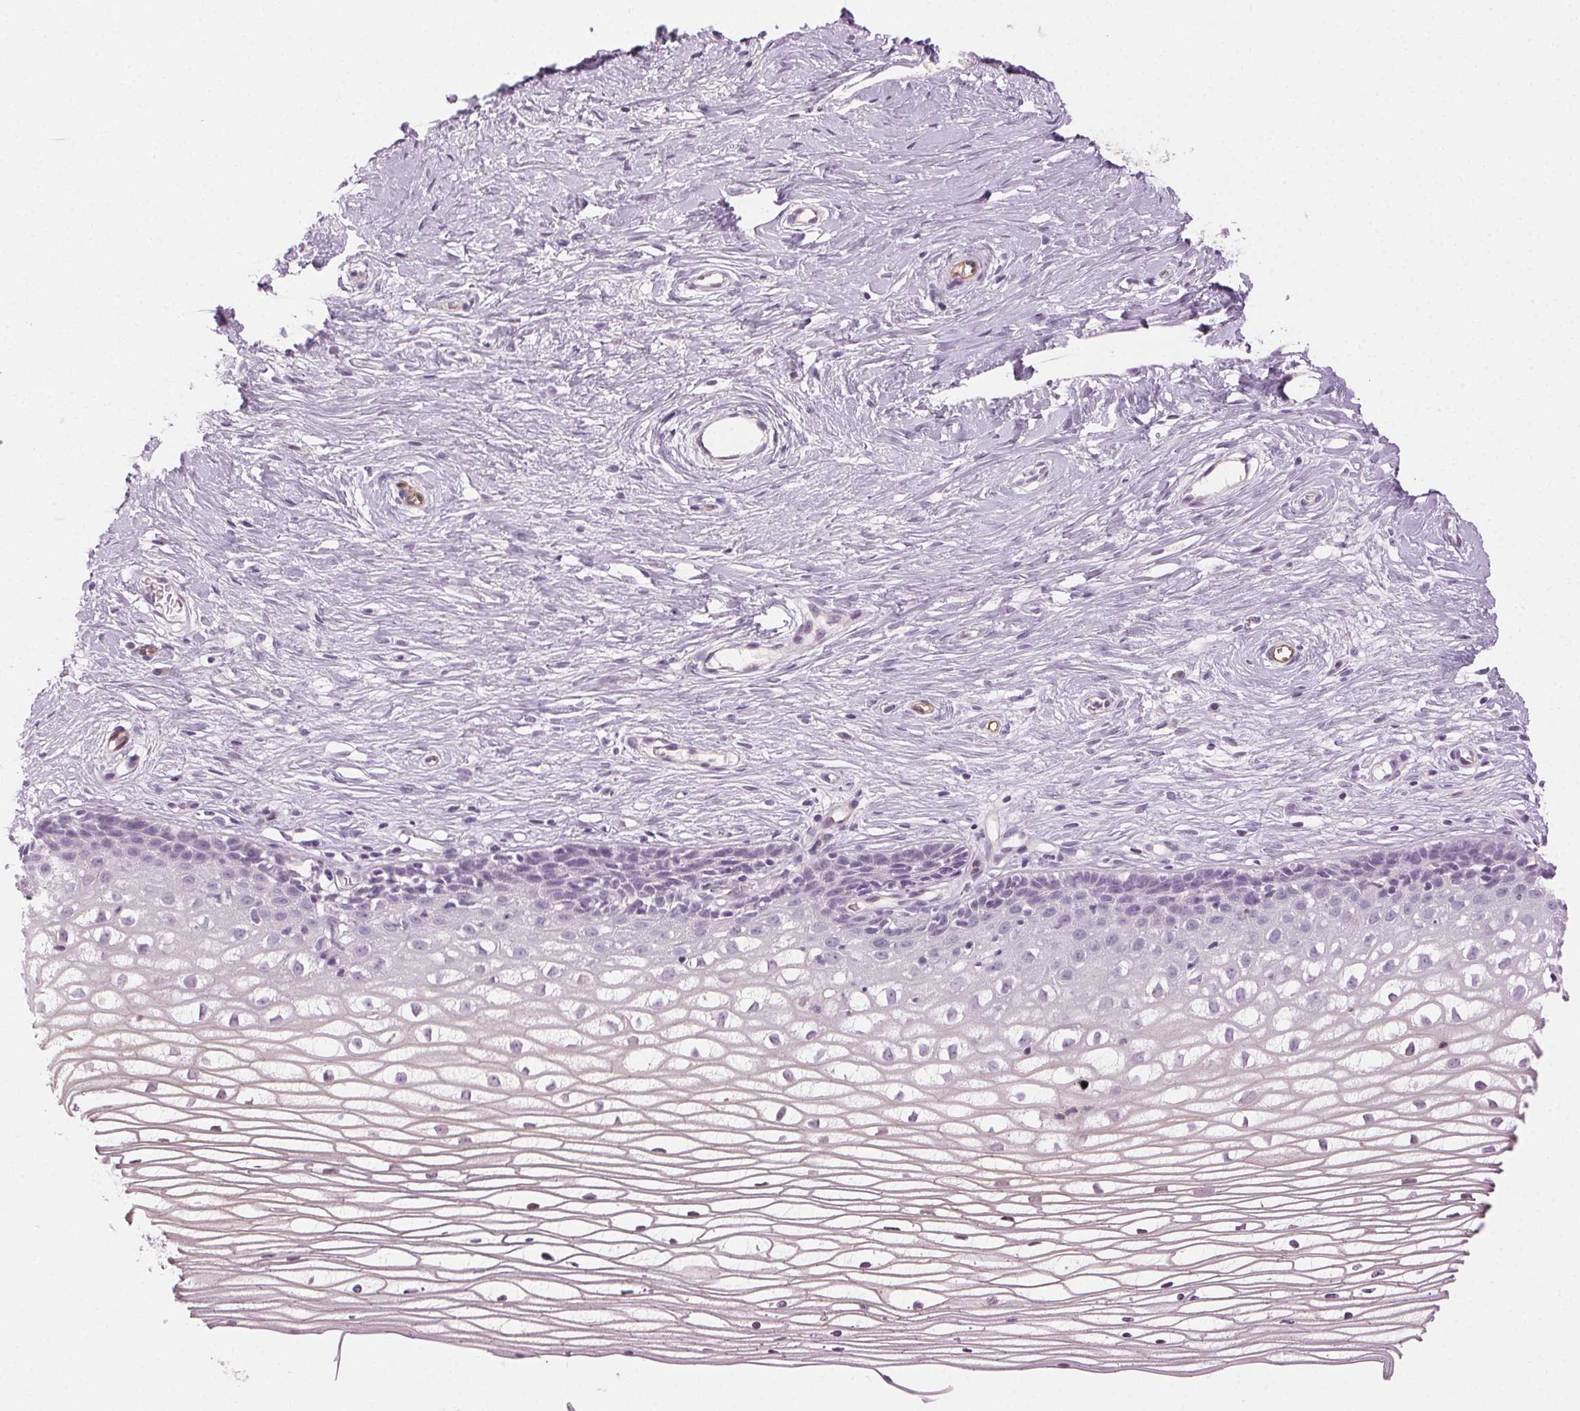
{"staining": {"intensity": "negative", "quantity": "none", "location": "none"}, "tissue": "cervix", "cell_type": "Glandular cells", "image_type": "normal", "snomed": [{"axis": "morphology", "description": "Normal tissue, NOS"}, {"axis": "topography", "description": "Cervix"}], "caption": "A high-resolution histopathology image shows immunohistochemistry (IHC) staining of normal cervix, which reveals no significant expression in glandular cells. (DAB (3,3'-diaminobenzidine) immunohistochemistry (IHC), high magnification).", "gene": "AIF1L", "patient": {"sex": "female", "age": 40}}